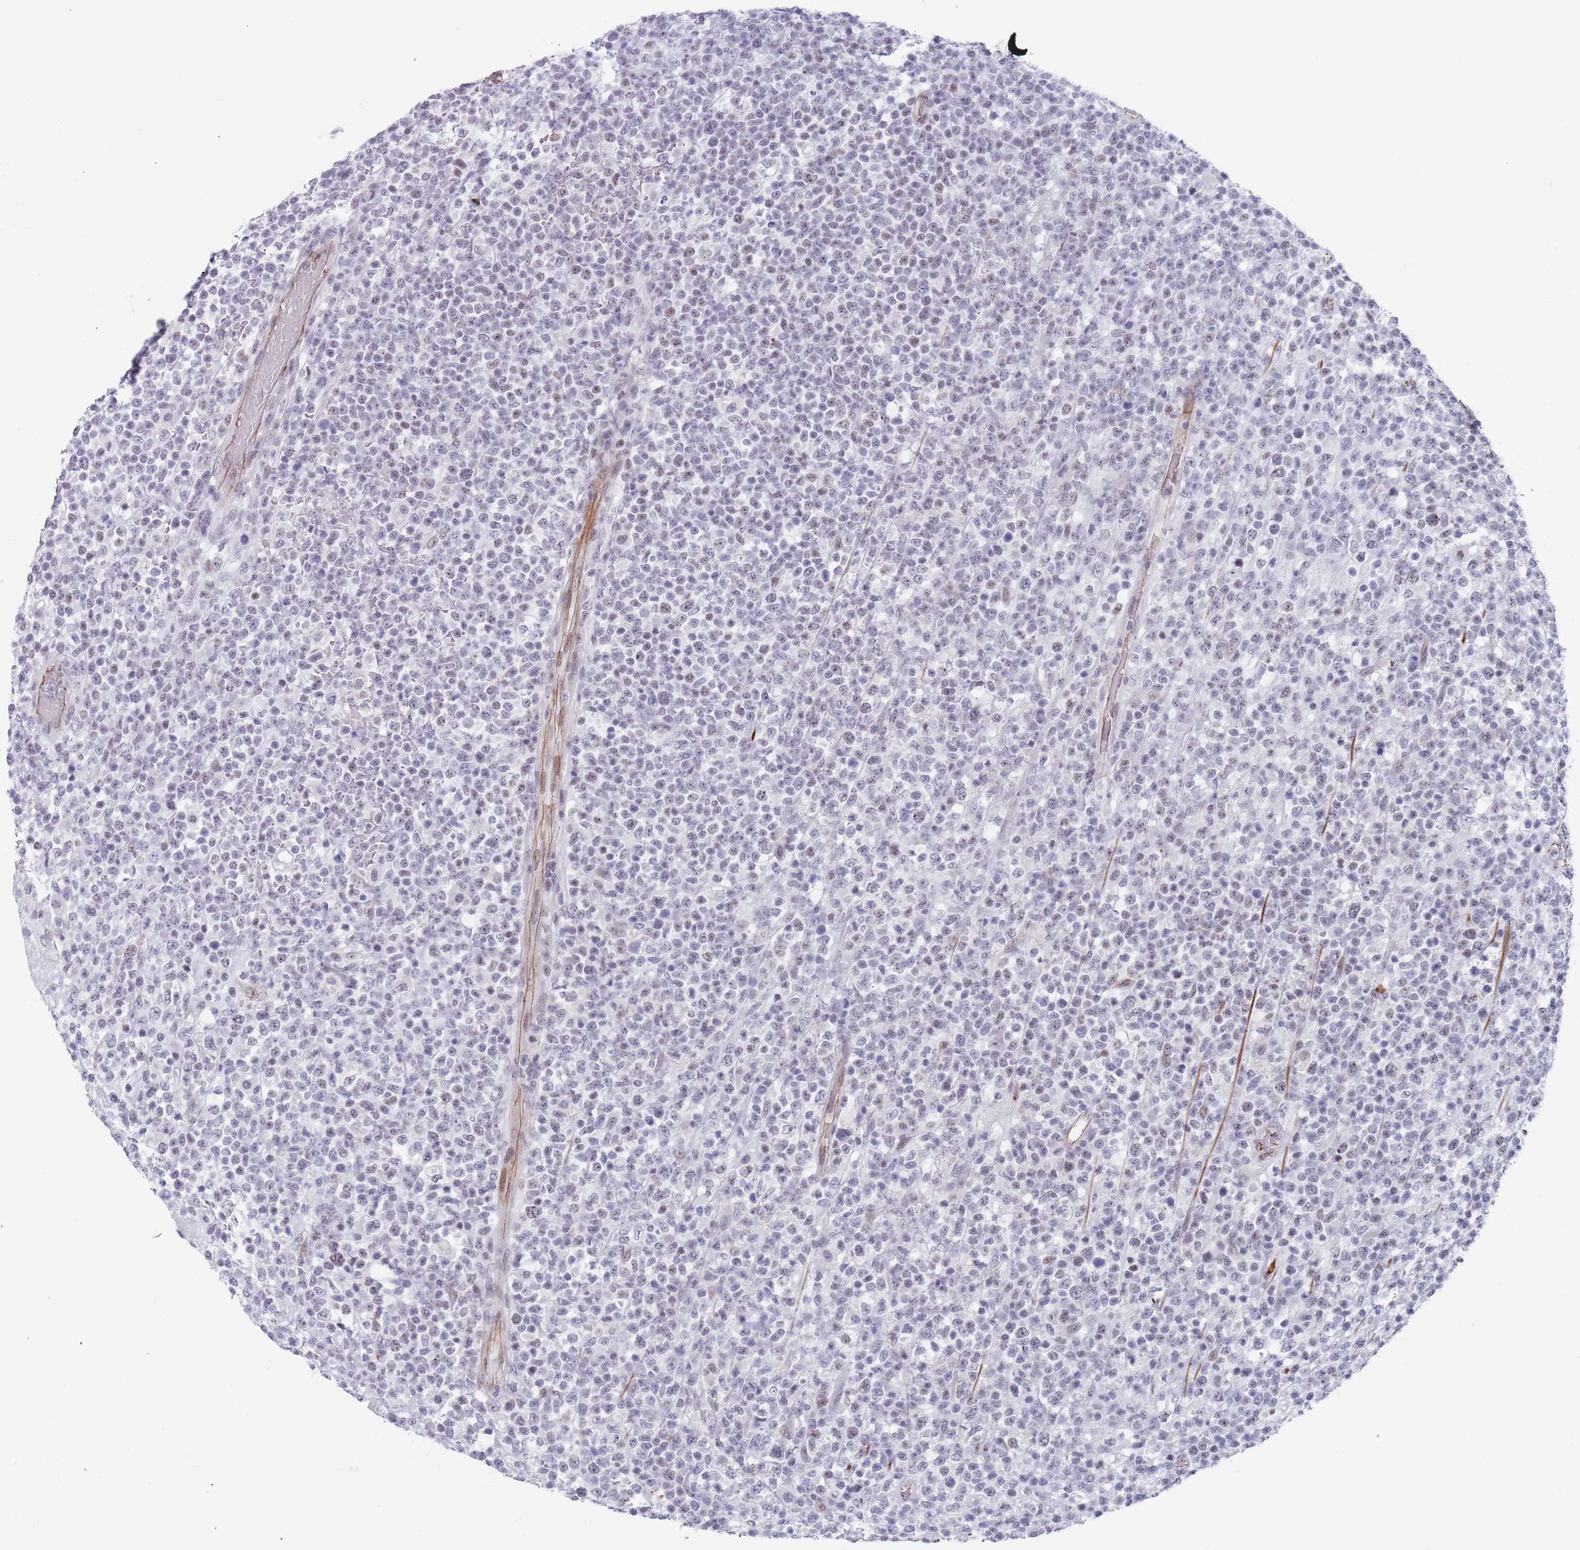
{"staining": {"intensity": "negative", "quantity": "none", "location": "none"}, "tissue": "lymphoma", "cell_type": "Tumor cells", "image_type": "cancer", "snomed": [{"axis": "morphology", "description": "Malignant lymphoma, non-Hodgkin's type, High grade"}, {"axis": "topography", "description": "Colon"}], "caption": "High power microscopy micrograph of an immunohistochemistry photomicrograph of lymphoma, revealing no significant positivity in tumor cells.", "gene": "OR5A2", "patient": {"sex": "female", "age": 53}}